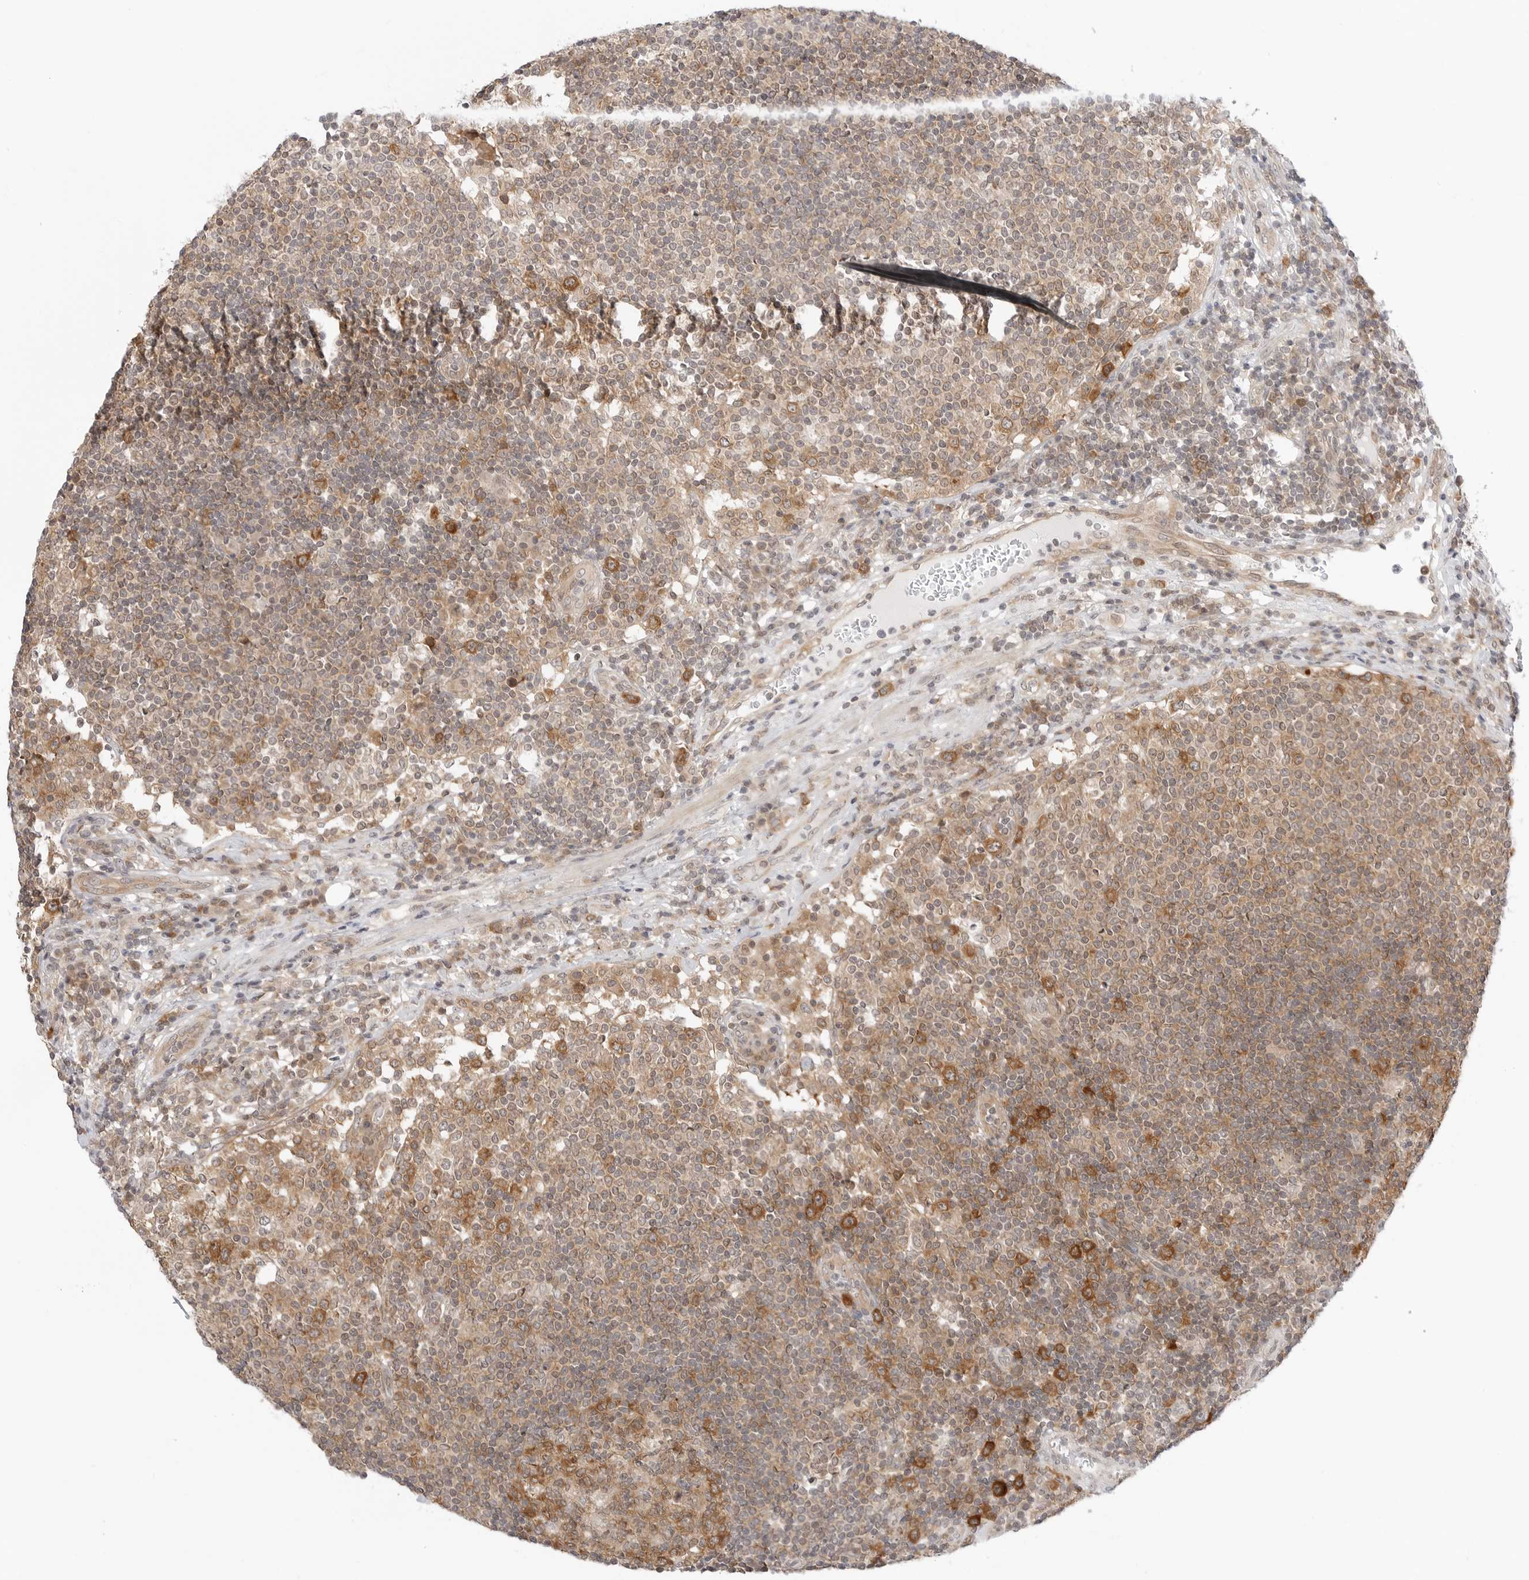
{"staining": {"intensity": "strong", "quantity": ">75%", "location": "cytoplasmic/membranous"}, "tissue": "lymph node", "cell_type": "Germinal center cells", "image_type": "normal", "snomed": [{"axis": "morphology", "description": "Normal tissue, NOS"}, {"axis": "topography", "description": "Lymph node"}], "caption": "DAB immunohistochemical staining of normal human lymph node shows strong cytoplasmic/membranous protein positivity in approximately >75% of germinal center cells.", "gene": "NUDC", "patient": {"sex": "female", "age": 53}}